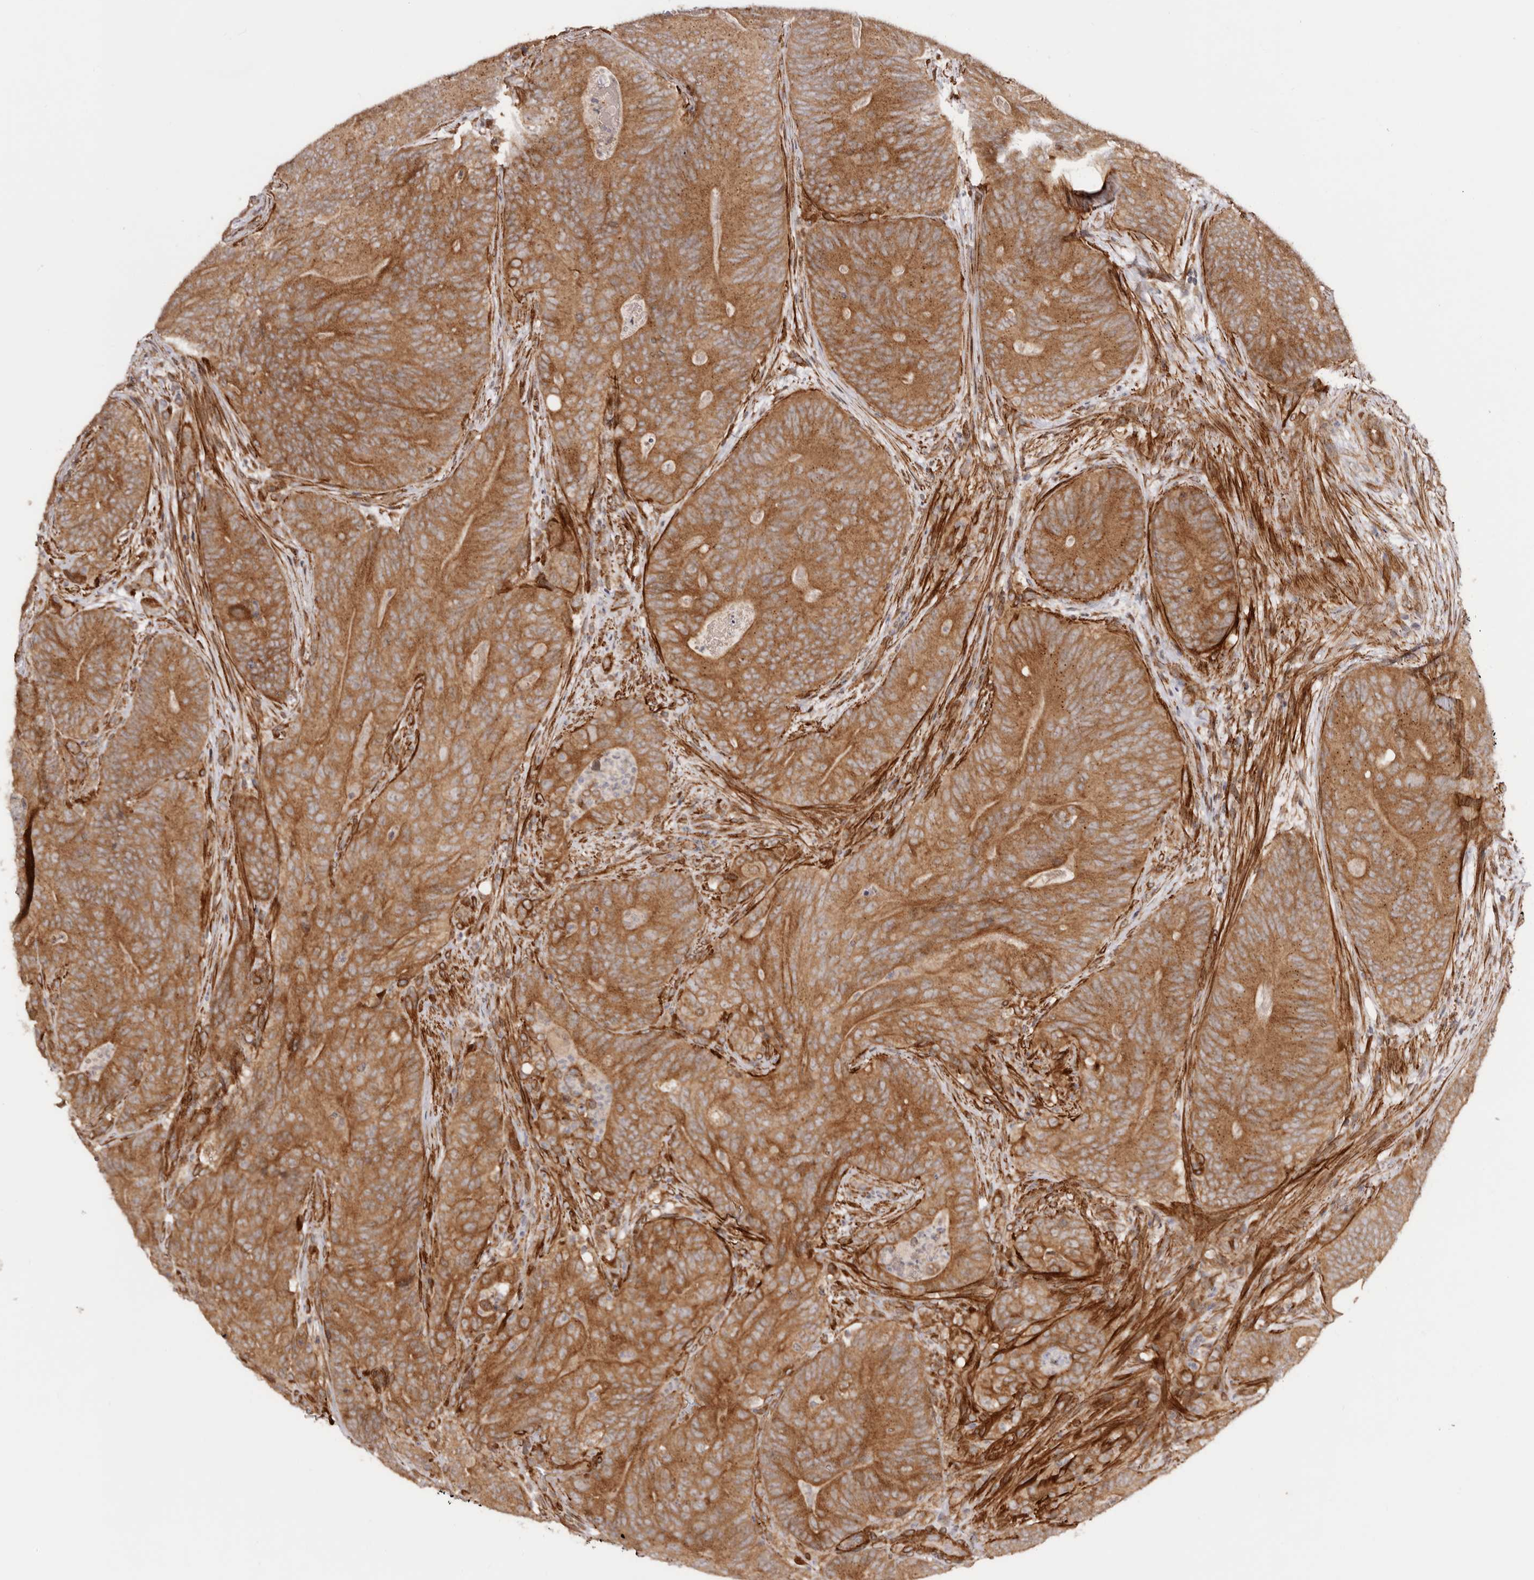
{"staining": {"intensity": "strong", "quantity": ">75%", "location": "cytoplasmic/membranous"}, "tissue": "colorectal cancer", "cell_type": "Tumor cells", "image_type": "cancer", "snomed": [{"axis": "morphology", "description": "Normal tissue, NOS"}, {"axis": "topography", "description": "Colon"}], "caption": "Tumor cells show high levels of strong cytoplasmic/membranous positivity in approximately >75% of cells in colorectal cancer.", "gene": "MICAL2", "patient": {"sex": "female", "age": 82}}